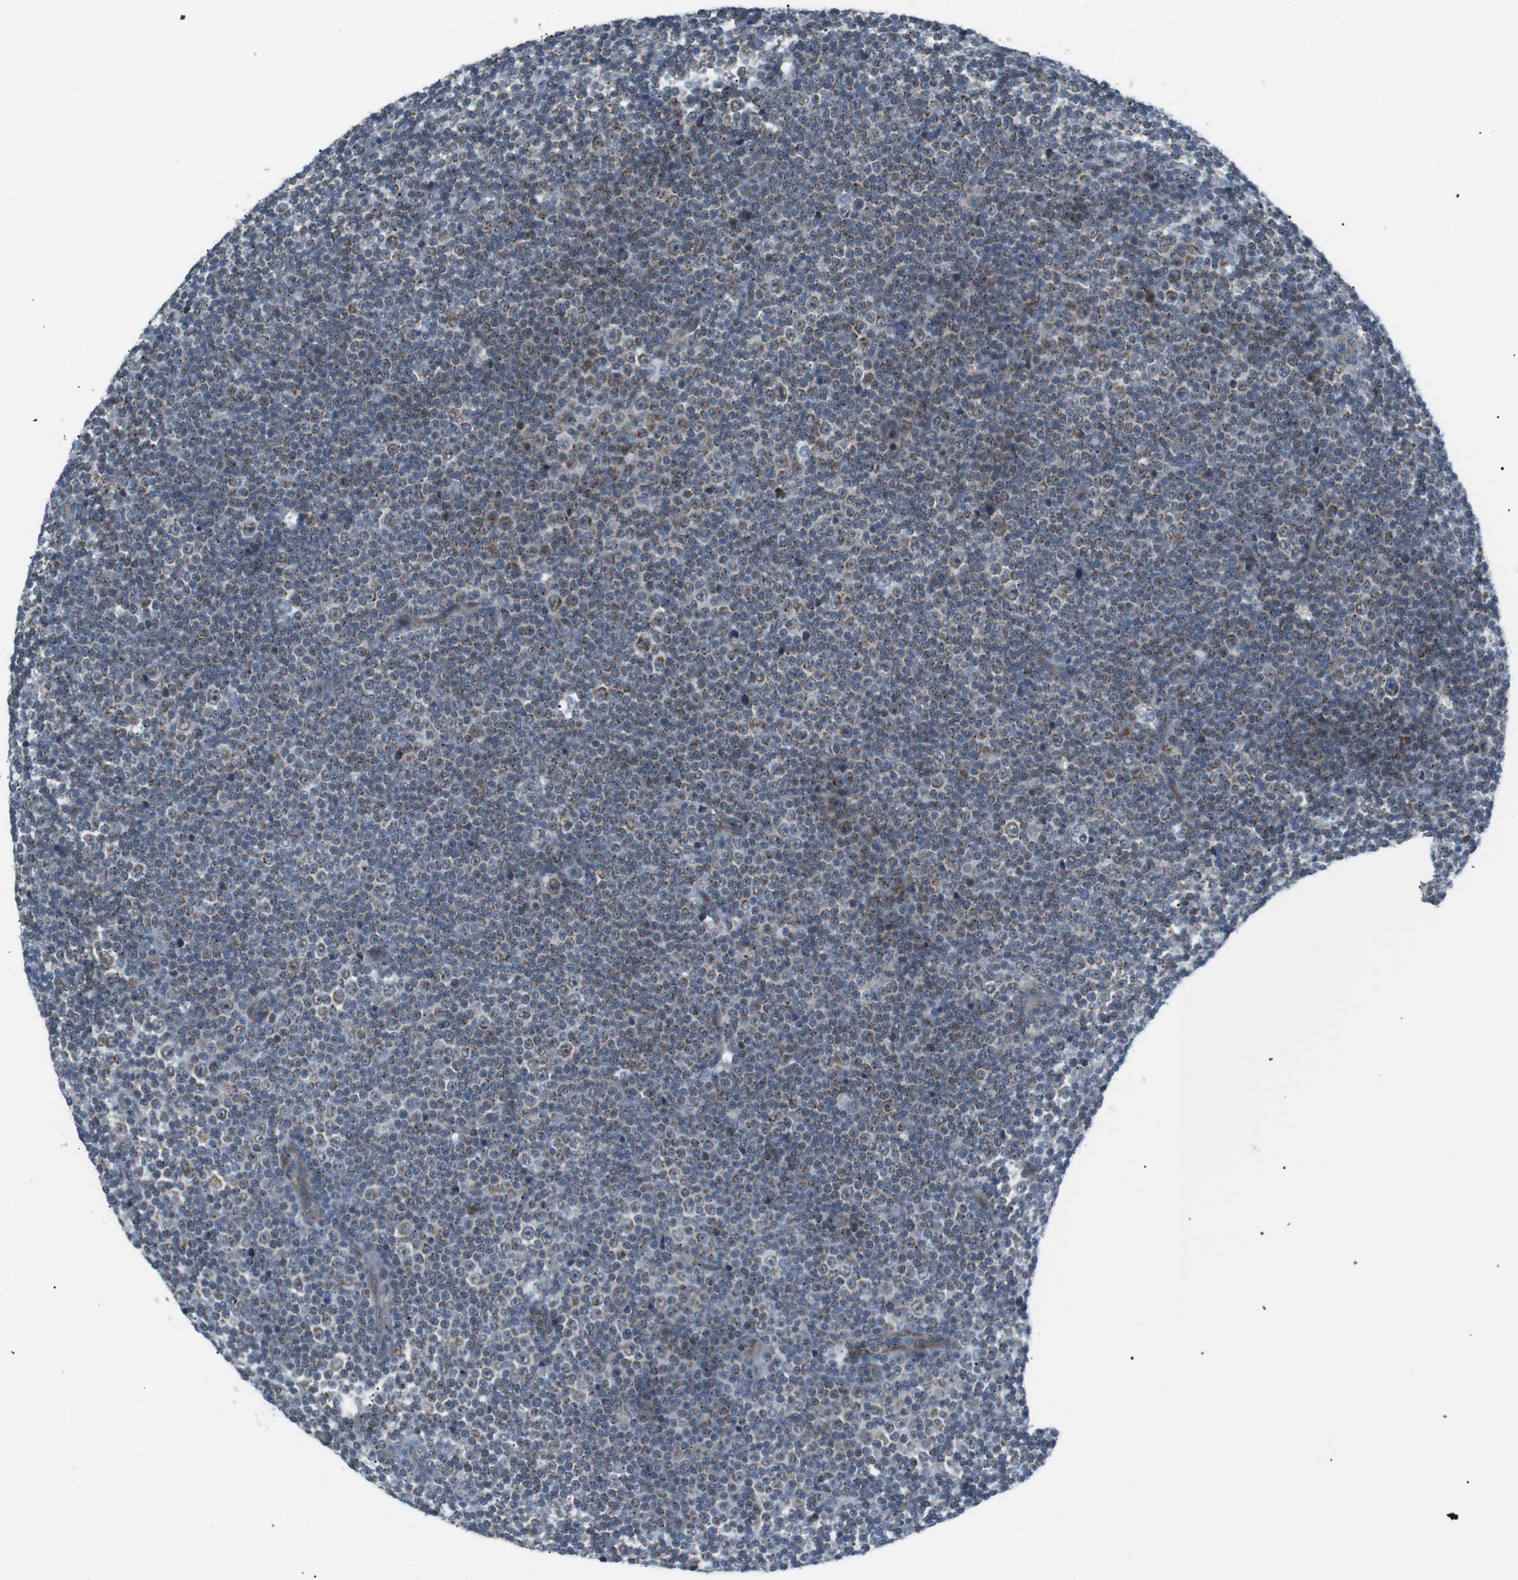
{"staining": {"intensity": "moderate", "quantity": ">75%", "location": "cytoplasmic/membranous"}, "tissue": "lymphoma", "cell_type": "Tumor cells", "image_type": "cancer", "snomed": [{"axis": "morphology", "description": "Malignant lymphoma, non-Hodgkin's type, Low grade"}, {"axis": "topography", "description": "Lymph node"}], "caption": "Malignant lymphoma, non-Hodgkin's type (low-grade) stained with a protein marker shows moderate staining in tumor cells.", "gene": "ARID5B", "patient": {"sex": "female", "age": 67}}